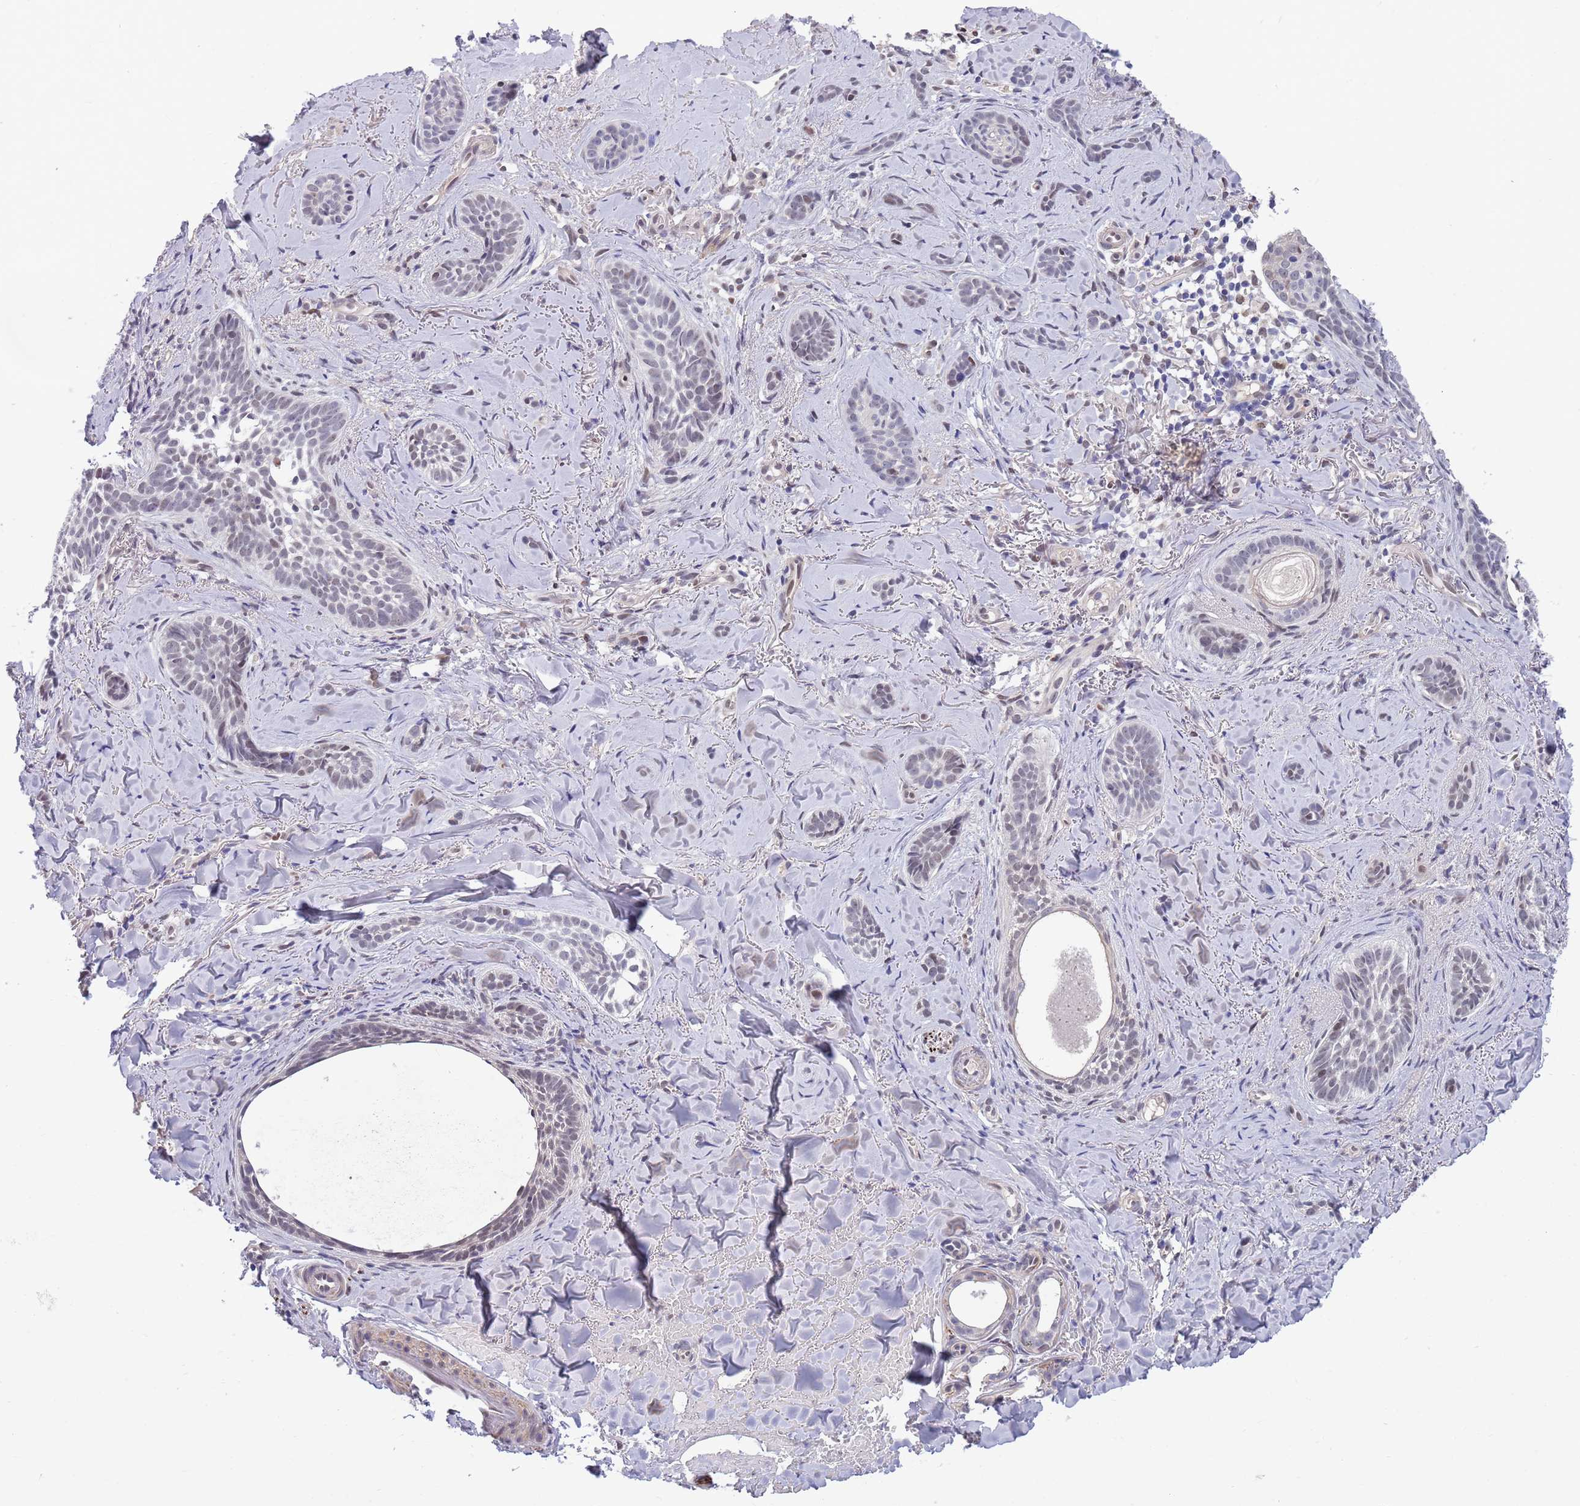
{"staining": {"intensity": "weak", "quantity": "25%-75%", "location": "nuclear"}, "tissue": "skin cancer", "cell_type": "Tumor cells", "image_type": "cancer", "snomed": [{"axis": "morphology", "description": "Basal cell carcinoma"}, {"axis": "topography", "description": "Skin"}], "caption": "The immunohistochemical stain highlights weak nuclear expression in tumor cells of skin cancer tissue. The staining is performed using DAB brown chromogen to label protein expression. The nuclei are counter-stained blue using hematoxylin.", "gene": "NLRP6", "patient": {"sex": "female", "age": 55}}